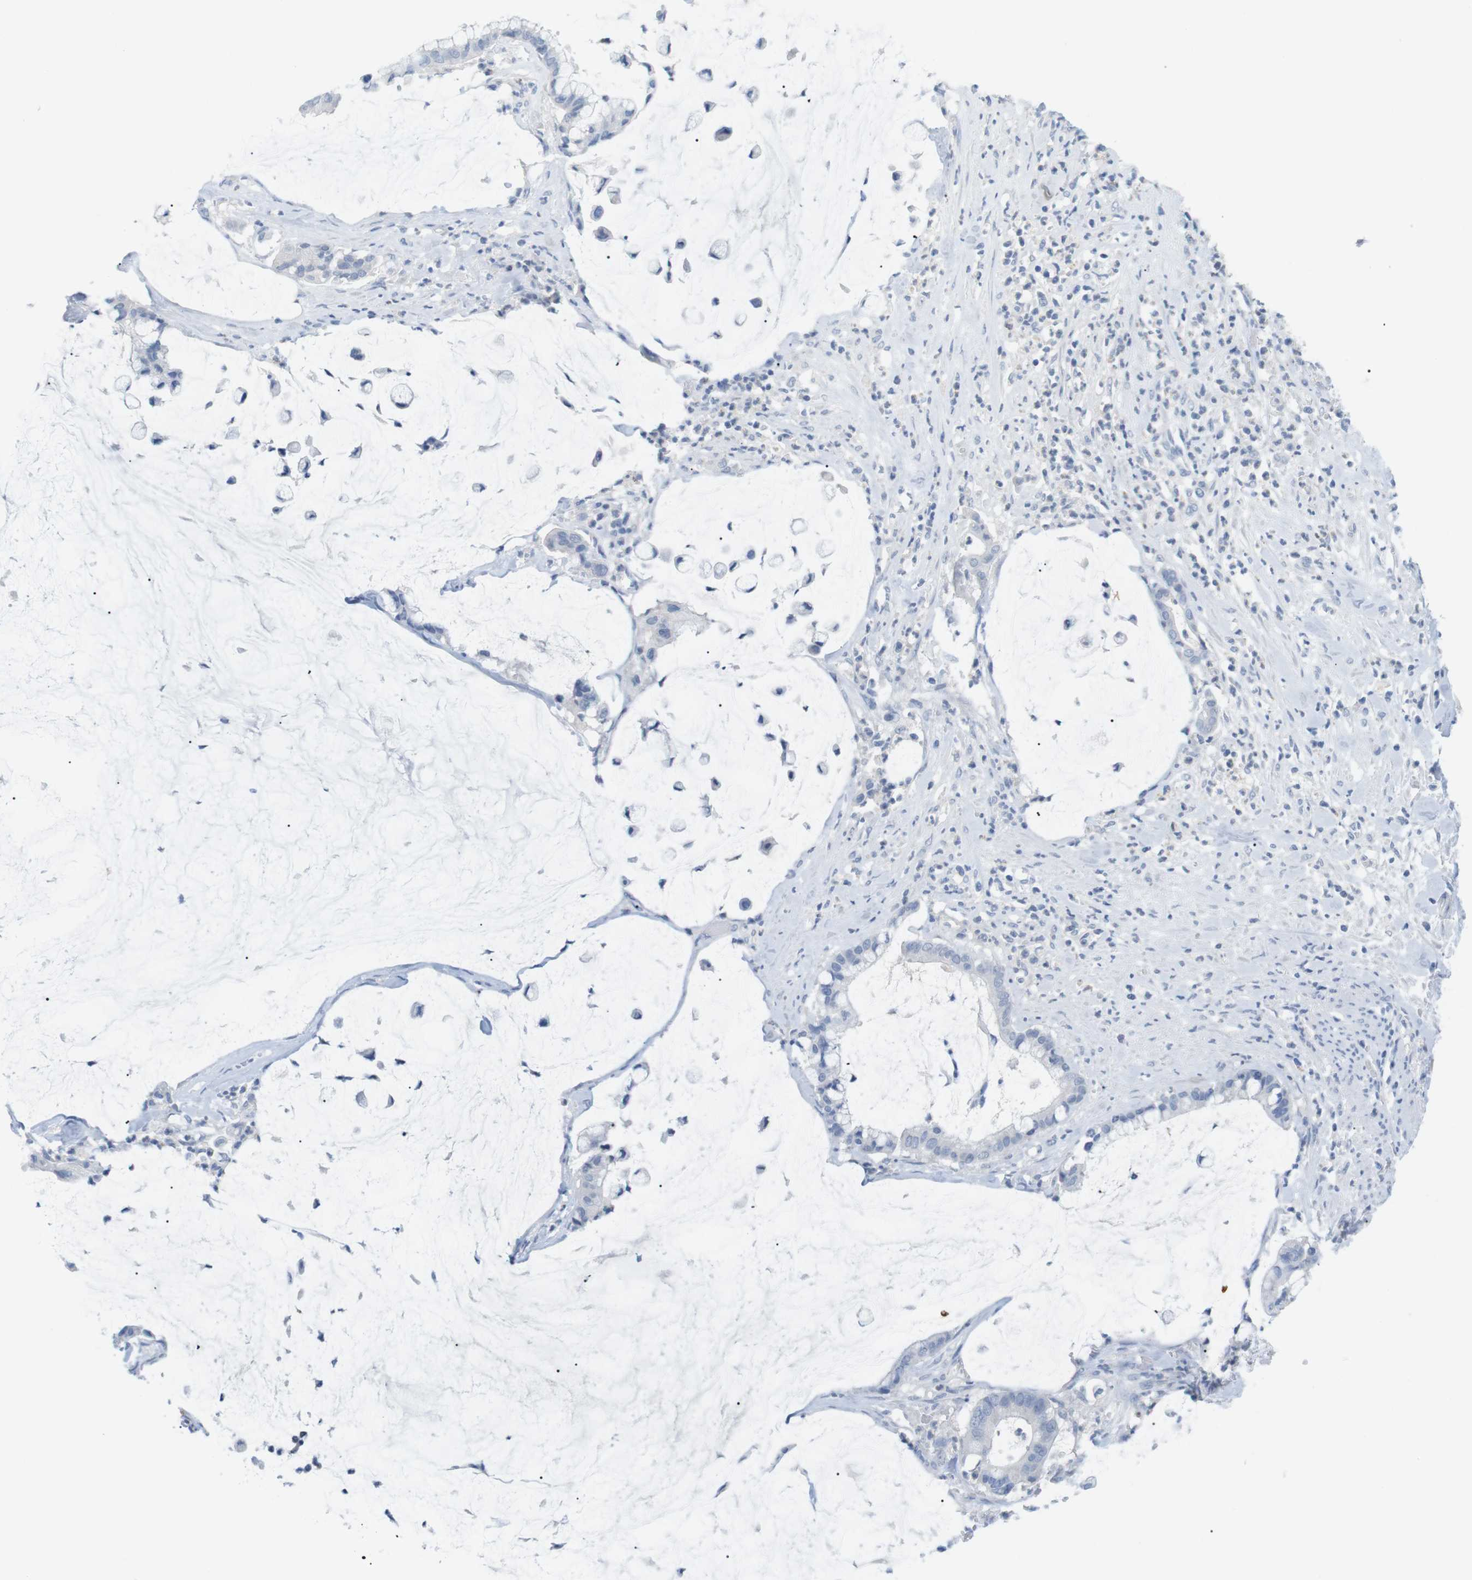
{"staining": {"intensity": "negative", "quantity": "none", "location": "none"}, "tissue": "pancreatic cancer", "cell_type": "Tumor cells", "image_type": "cancer", "snomed": [{"axis": "morphology", "description": "Adenocarcinoma, NOS"}, {"axis": "topography", "description": "Pancreas"}], "caption": "High power microscopy histopathology image of an IHC histopathology image of pancreatic cancer (adenocarcinoma), revealing no significant staining in tumor cells. (Stains: DAB immunohistochemistry (IHC) with hematoxylin counter stain, Microscopy: brightfield microscopy at high magnification).", "gene": "HBG2", "patient": {"sex": "male", "age": 41}}